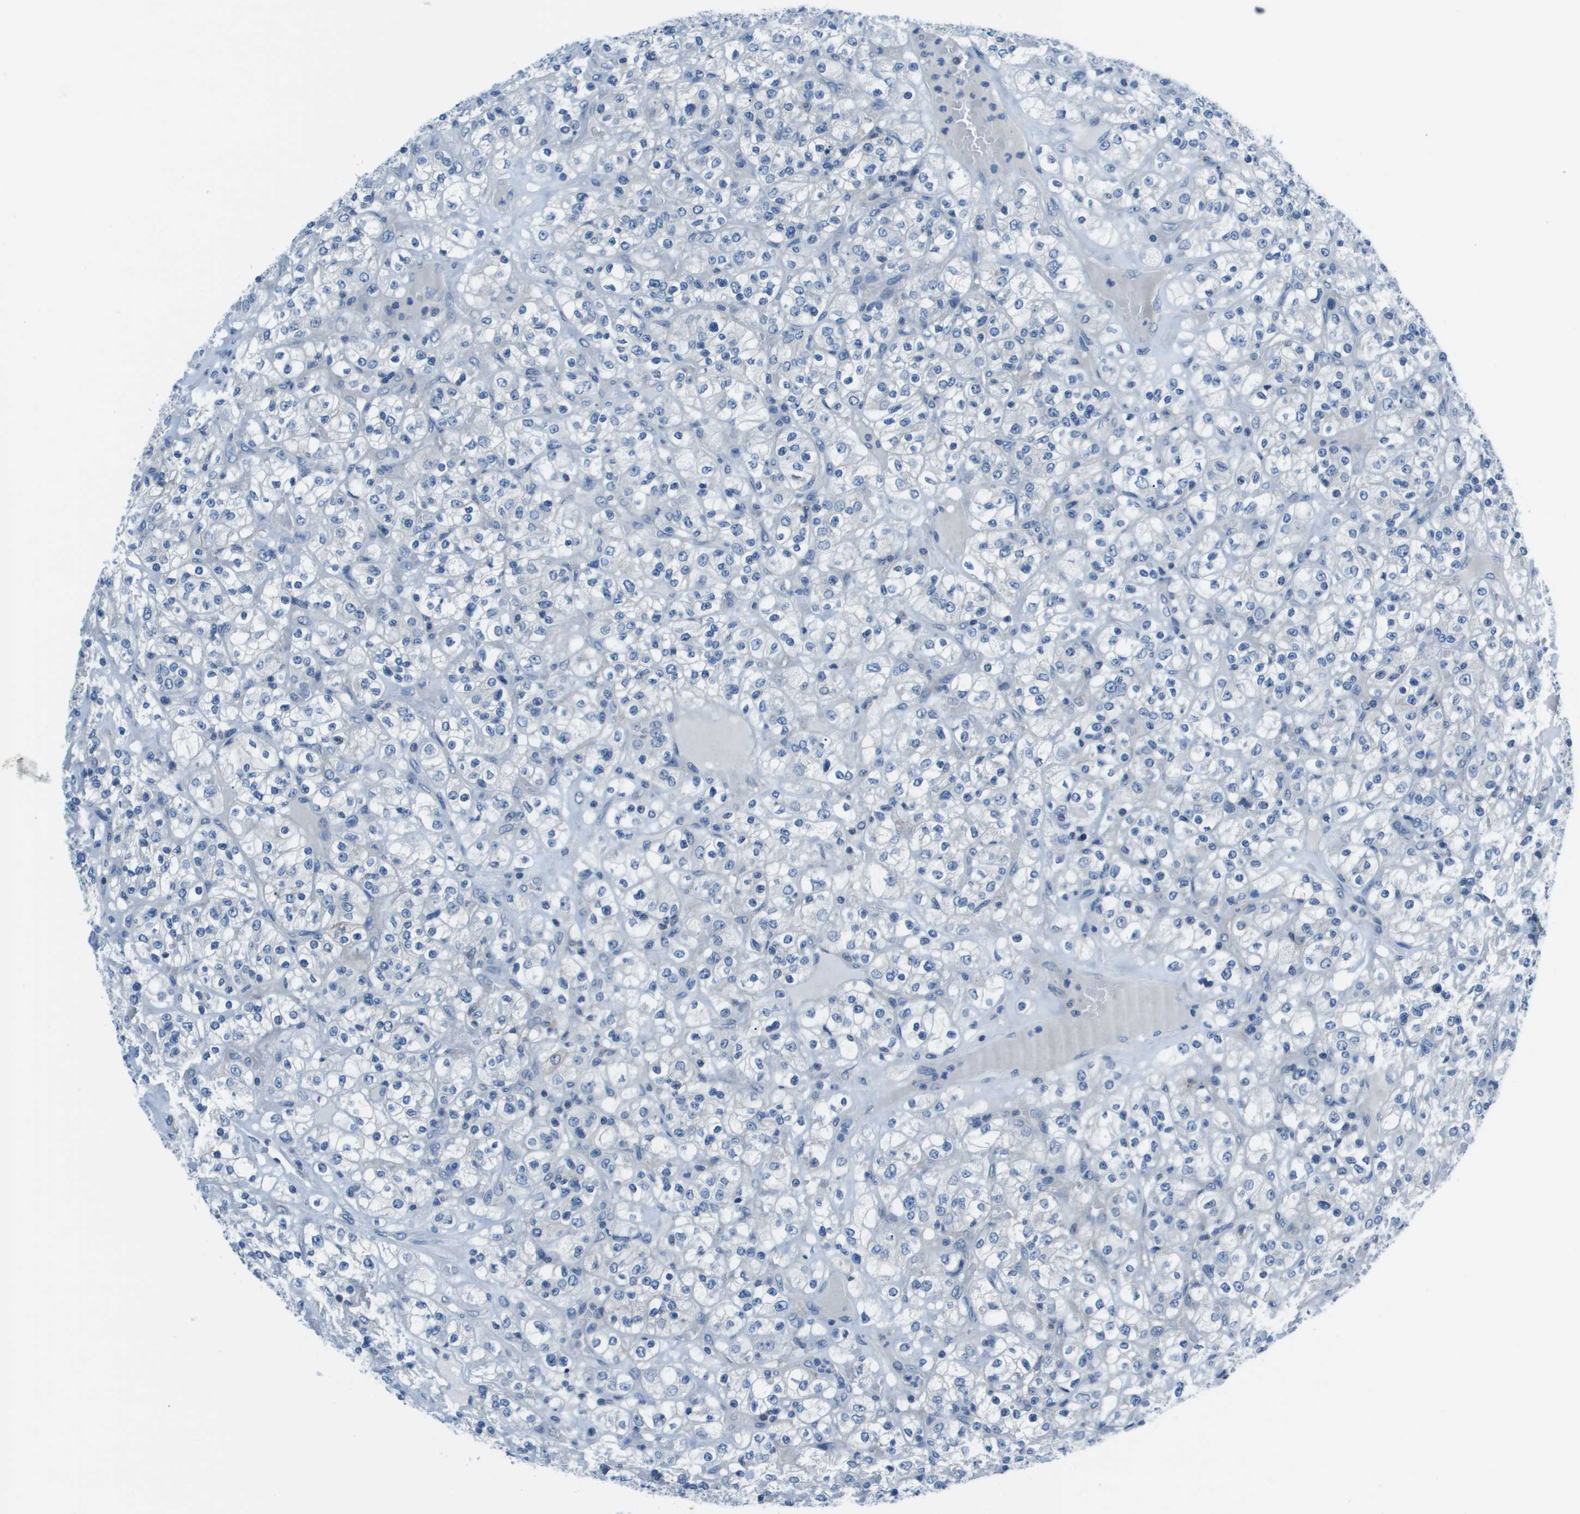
{"staining": {"intensity": "negative", "quantity": "none", "location": "none"}, "tissue": "renal cancer", "cell_type": "Tumor cells", "image_type": "cancer", "snomed": [{"axis": "morphology", "description": "Normal tissue, NOS"}, {"axis": "morphology", "description": "Adenocarcinoma, NOS"}, {"axis": "topography", "description": "Kidney"}], "caption": "Human renal cancer stained for a protein using IHC exhibits no staining in tumor cells.", "gene": "STIP1", "patient": {"sex": "female", "age": 72}}